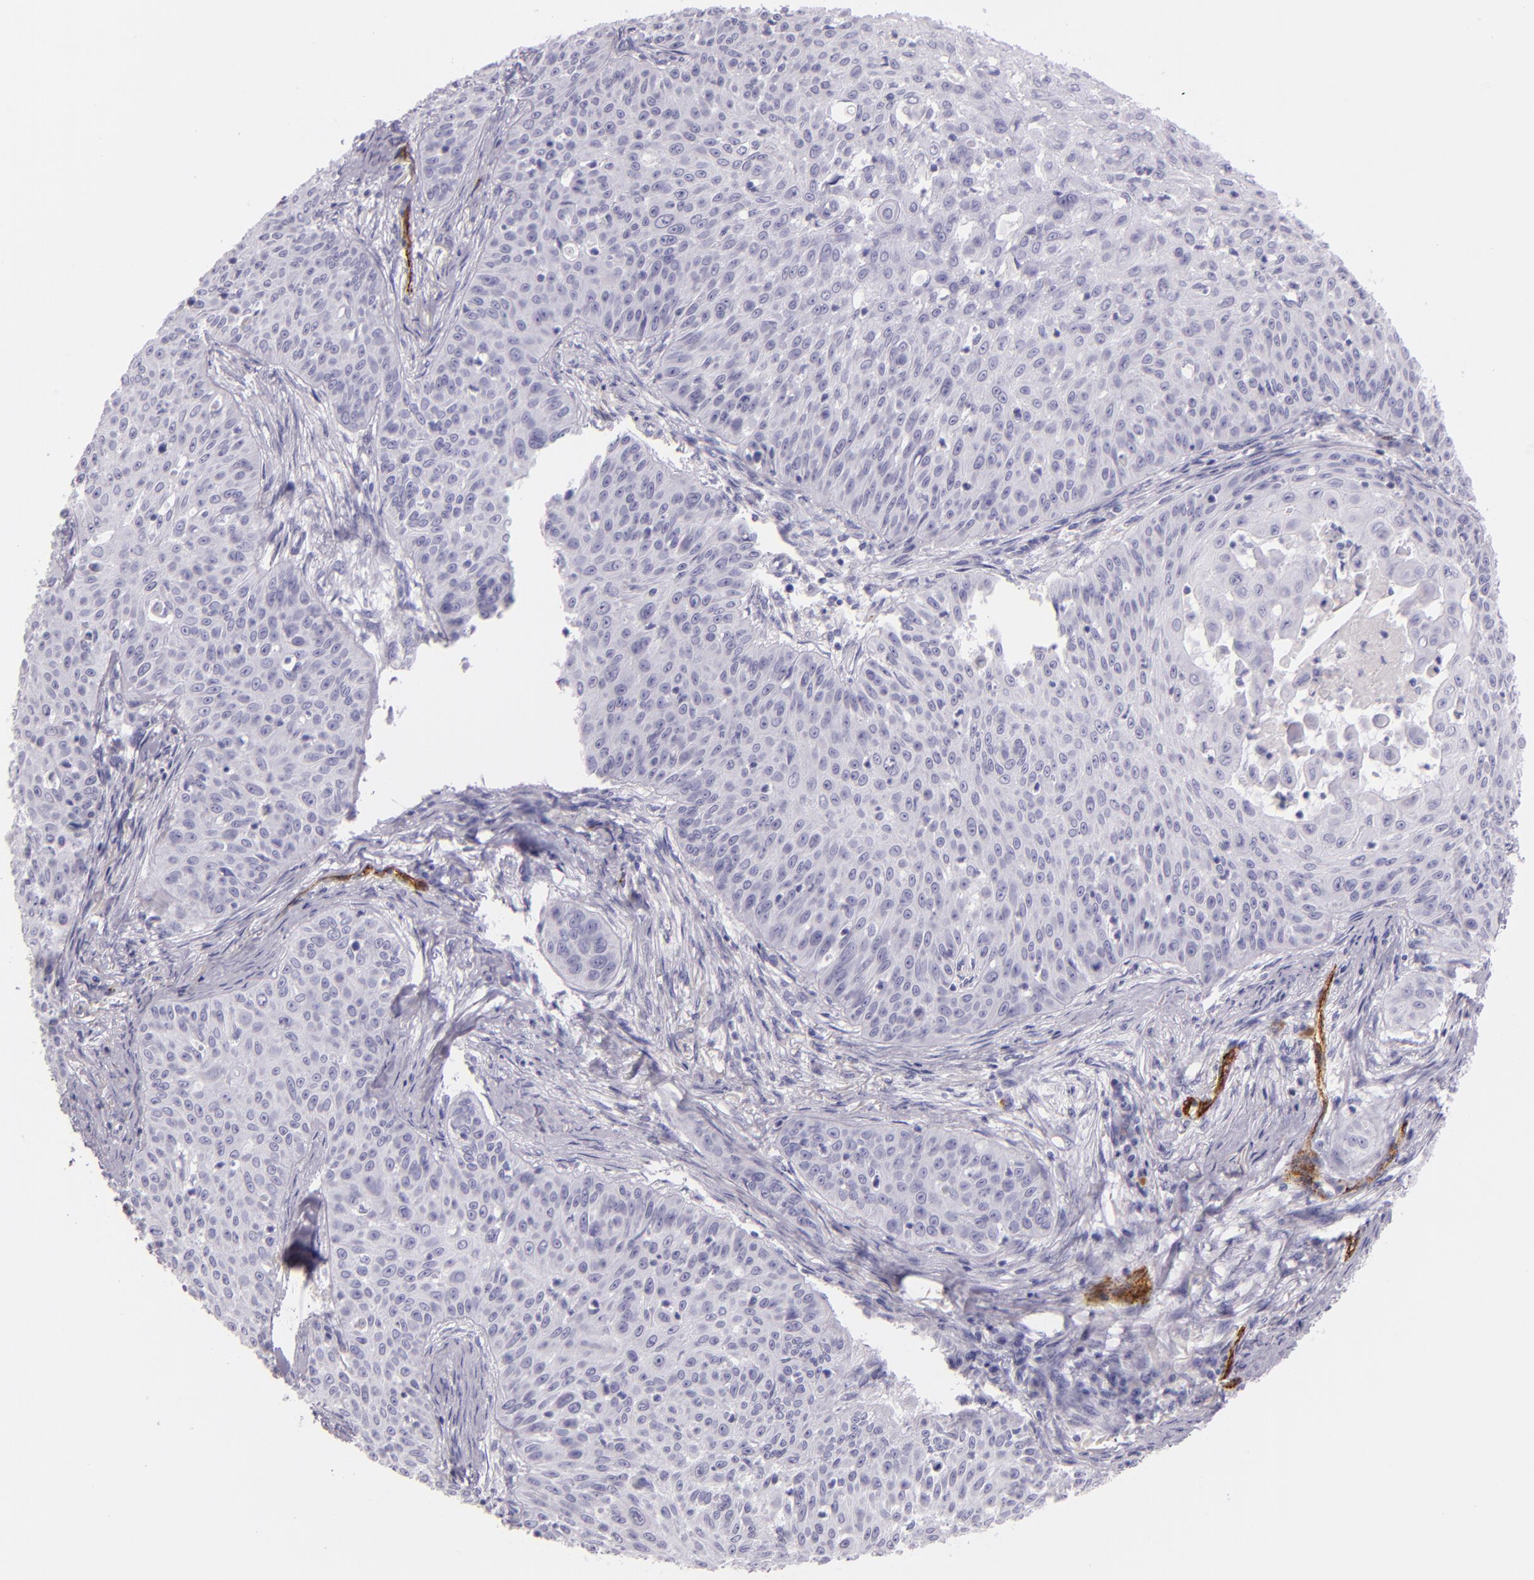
{"staining": {"intensity": "negative", "quantity": "none", "location": "none"}, "tissue": "skin cancer", "cell_type": "Tumor cells", "image_type": "cancer", "snomed": [{"axis": "morphology", "description": "Squamous cell carcinoma, NOS"}, {"axis": "topography", "description": "Skin"}], "caption": "The histopathology image reveals no staining of tumor cells in skin cancer.", "gene": "SELP", "patient": {"sex": "male", "age": 82}}